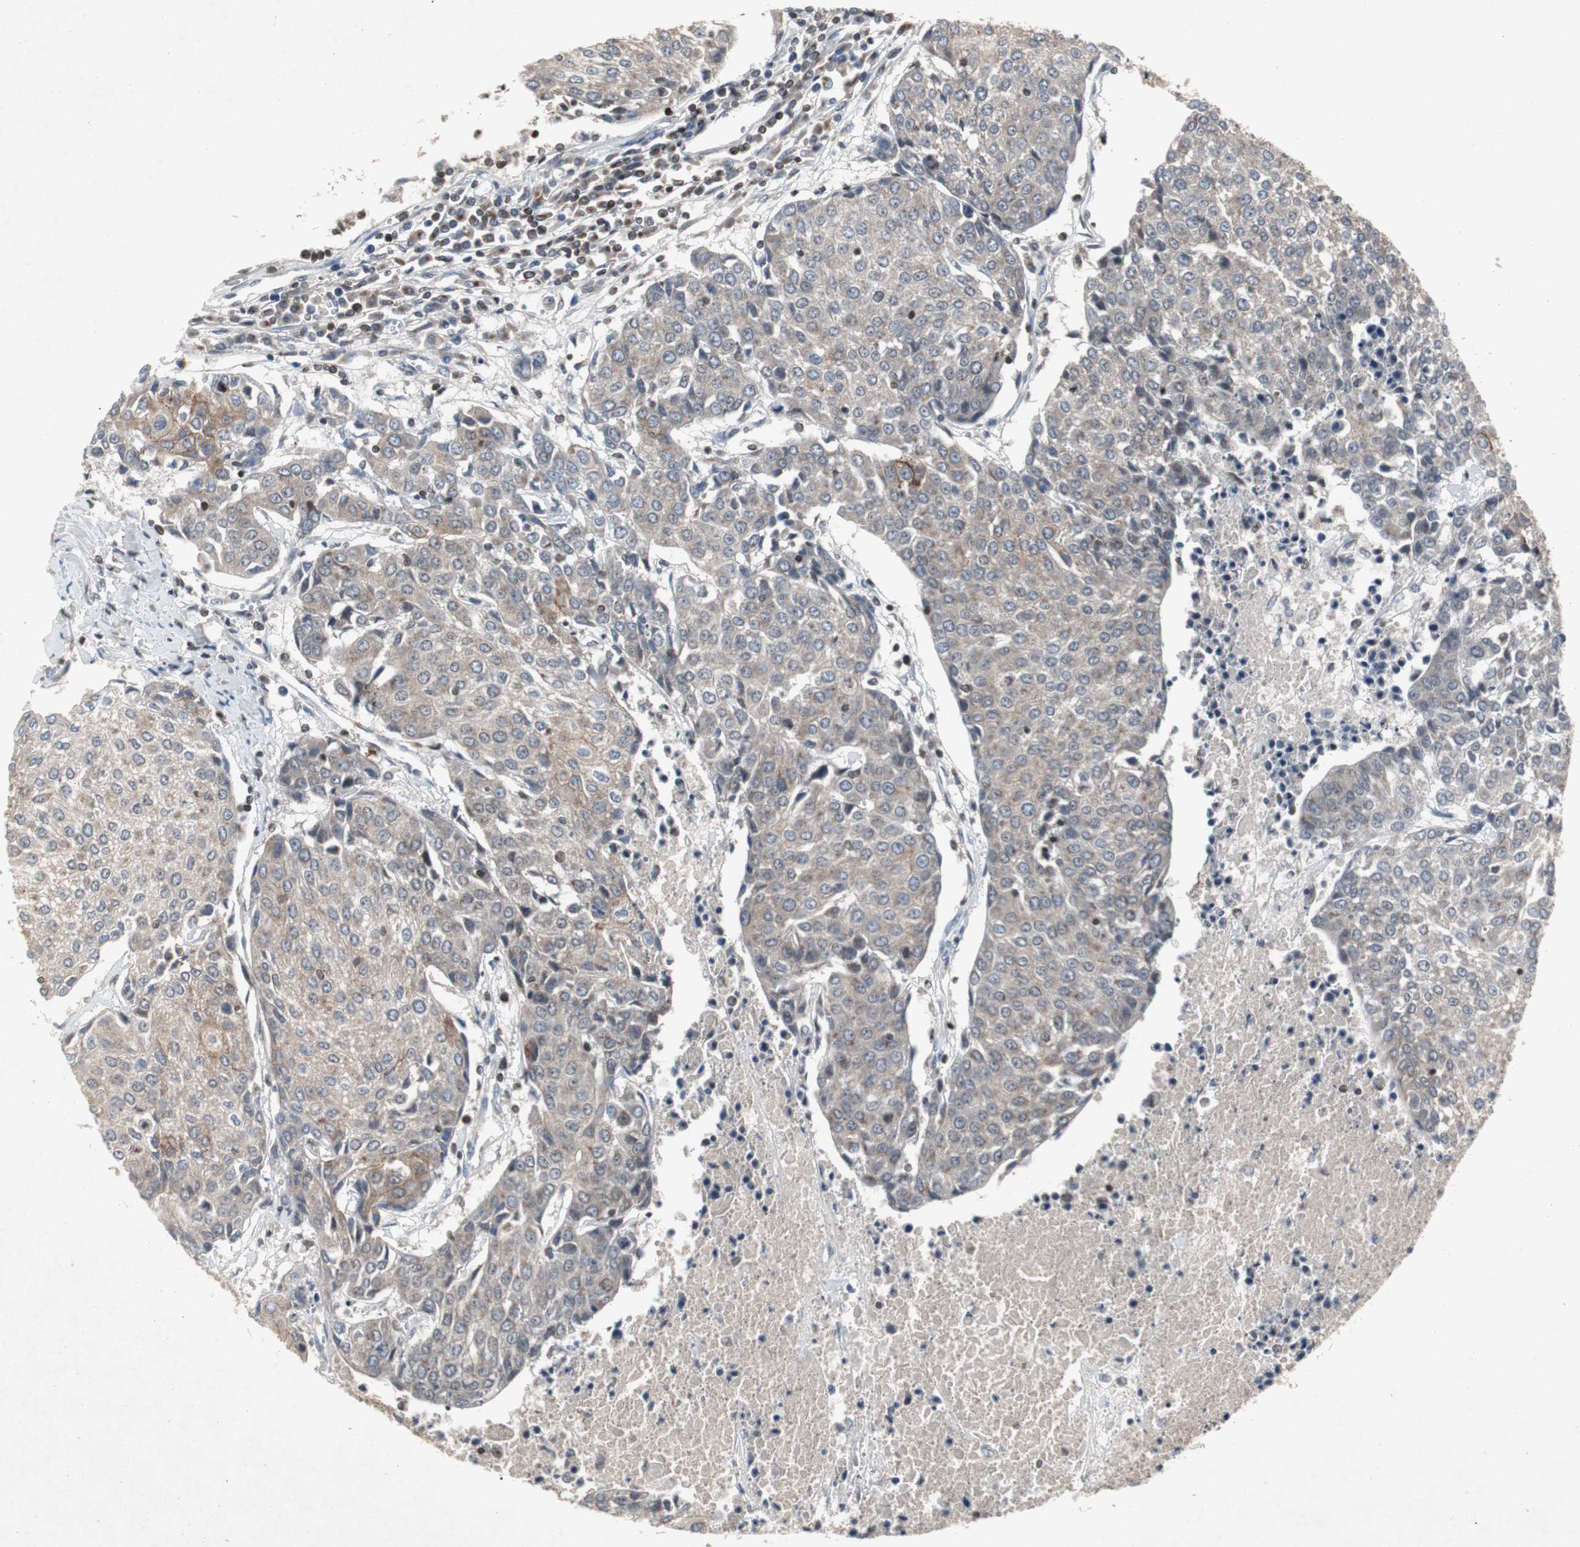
{"staining": {"intensity": "weak", "quantity": ">75%", "location": "cytoplasmic/membranous"}, "tissue": "urothelial cancer", "cell_type": "Tumor cells", "image_type": "cancer", "snomed": [{"axis": "morphology", "description": "Urothelial carcinoma, High grade"}, {"axis": "topography", "description": "Urinary bladder"}], "caption": "Urothelial cancer stained with a brown dye displays weak cytoplasmic/membranous positive positivity in about >75% of tumor cells.", "gene": "ZNF396", "patient": {"sex": "female", "age": 85}}